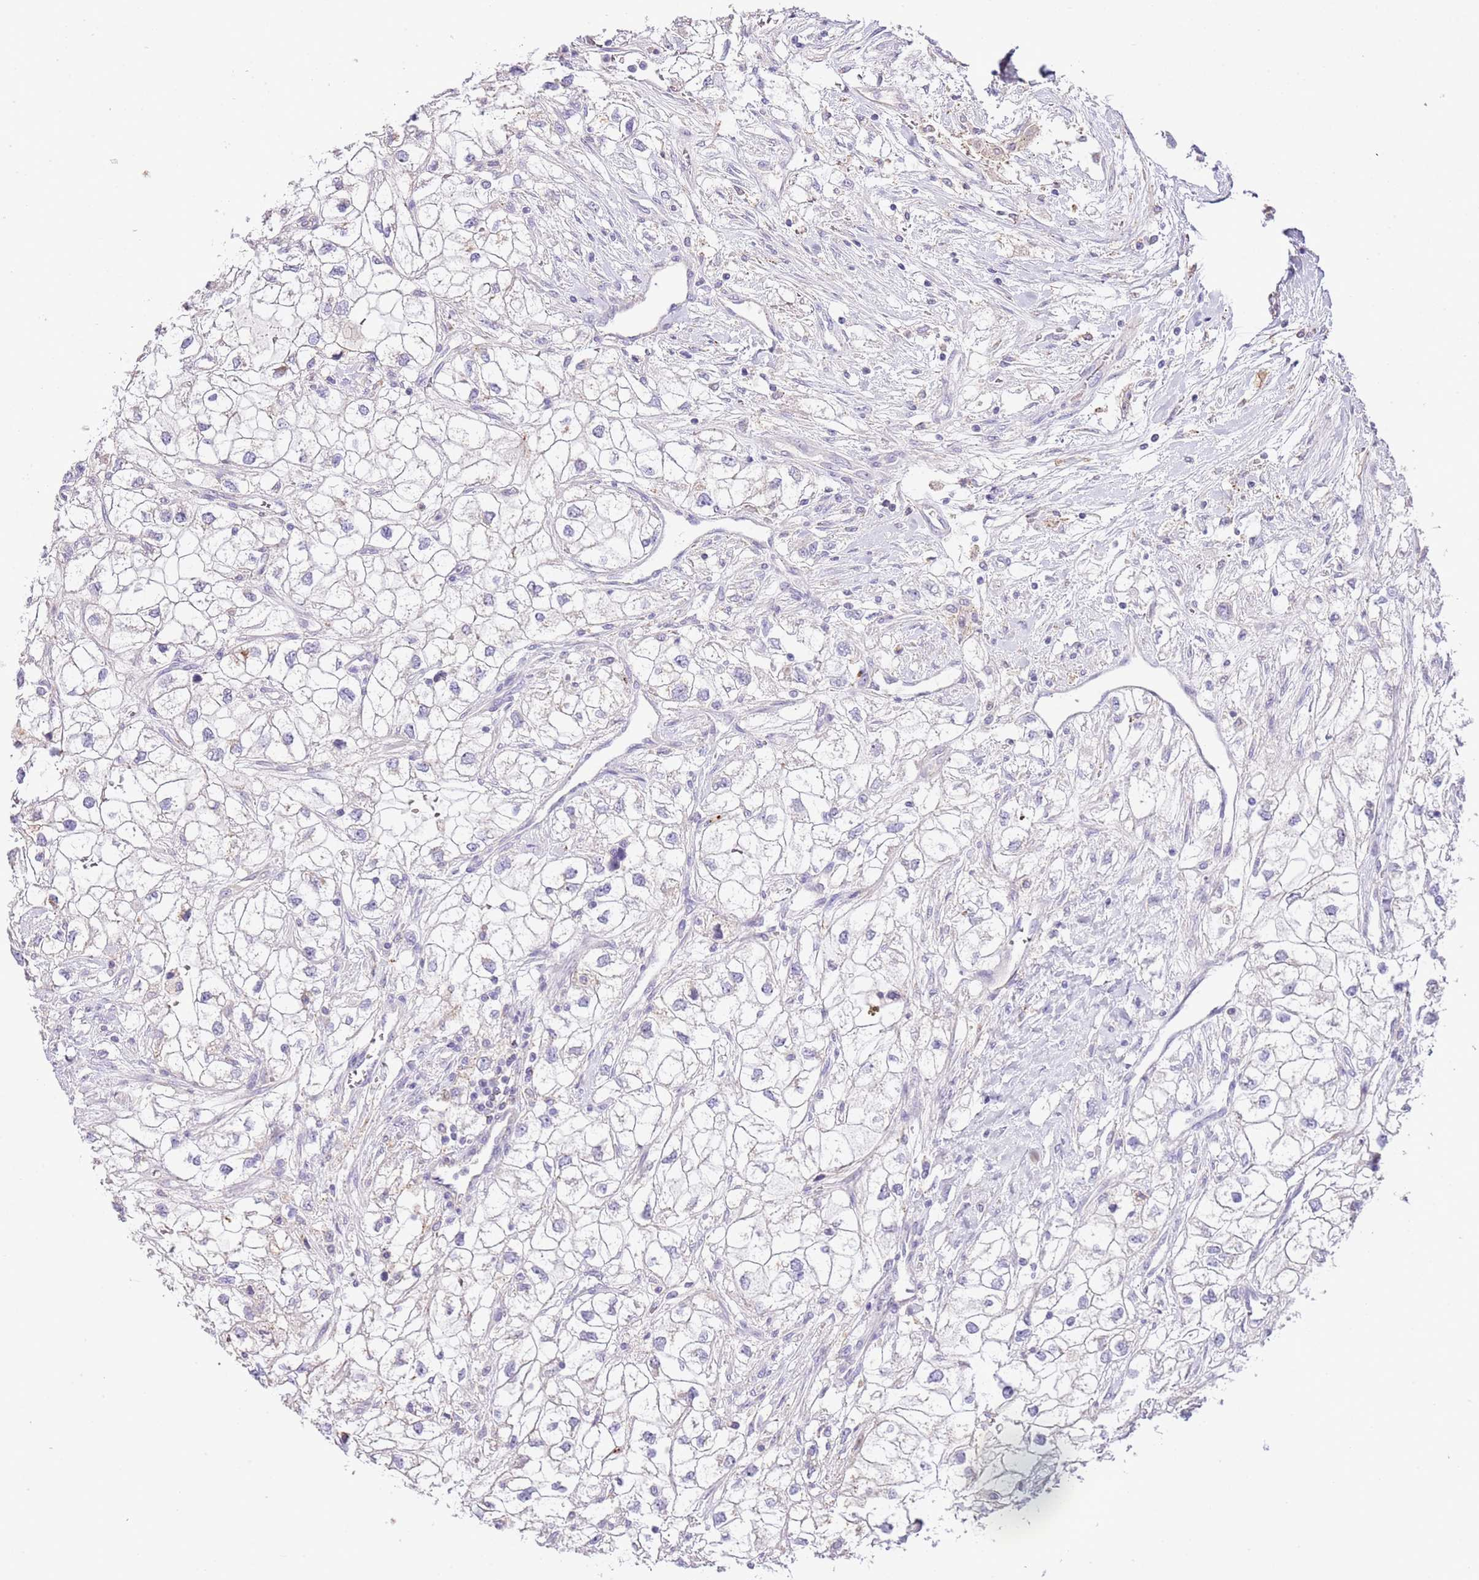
{"staining": {"intensity": "negative", "quantity": "none", "location": "none"}, "tissue": "renal cancer", "cell_type": "Tumor cells", "image_type": "cancer", "snomed": [{"axis": "morphology", "description": "Adenocarcinoma, NOS"}, {"axis": "topography", "description": "Kidney"}], "caption": "Human renal cancer (adenocarcinoma) stained for a protein using IHC reveals no expression in tumor cells.", "gene": "ABHD17A", "patient": {"sex": "male", "age": 59}}